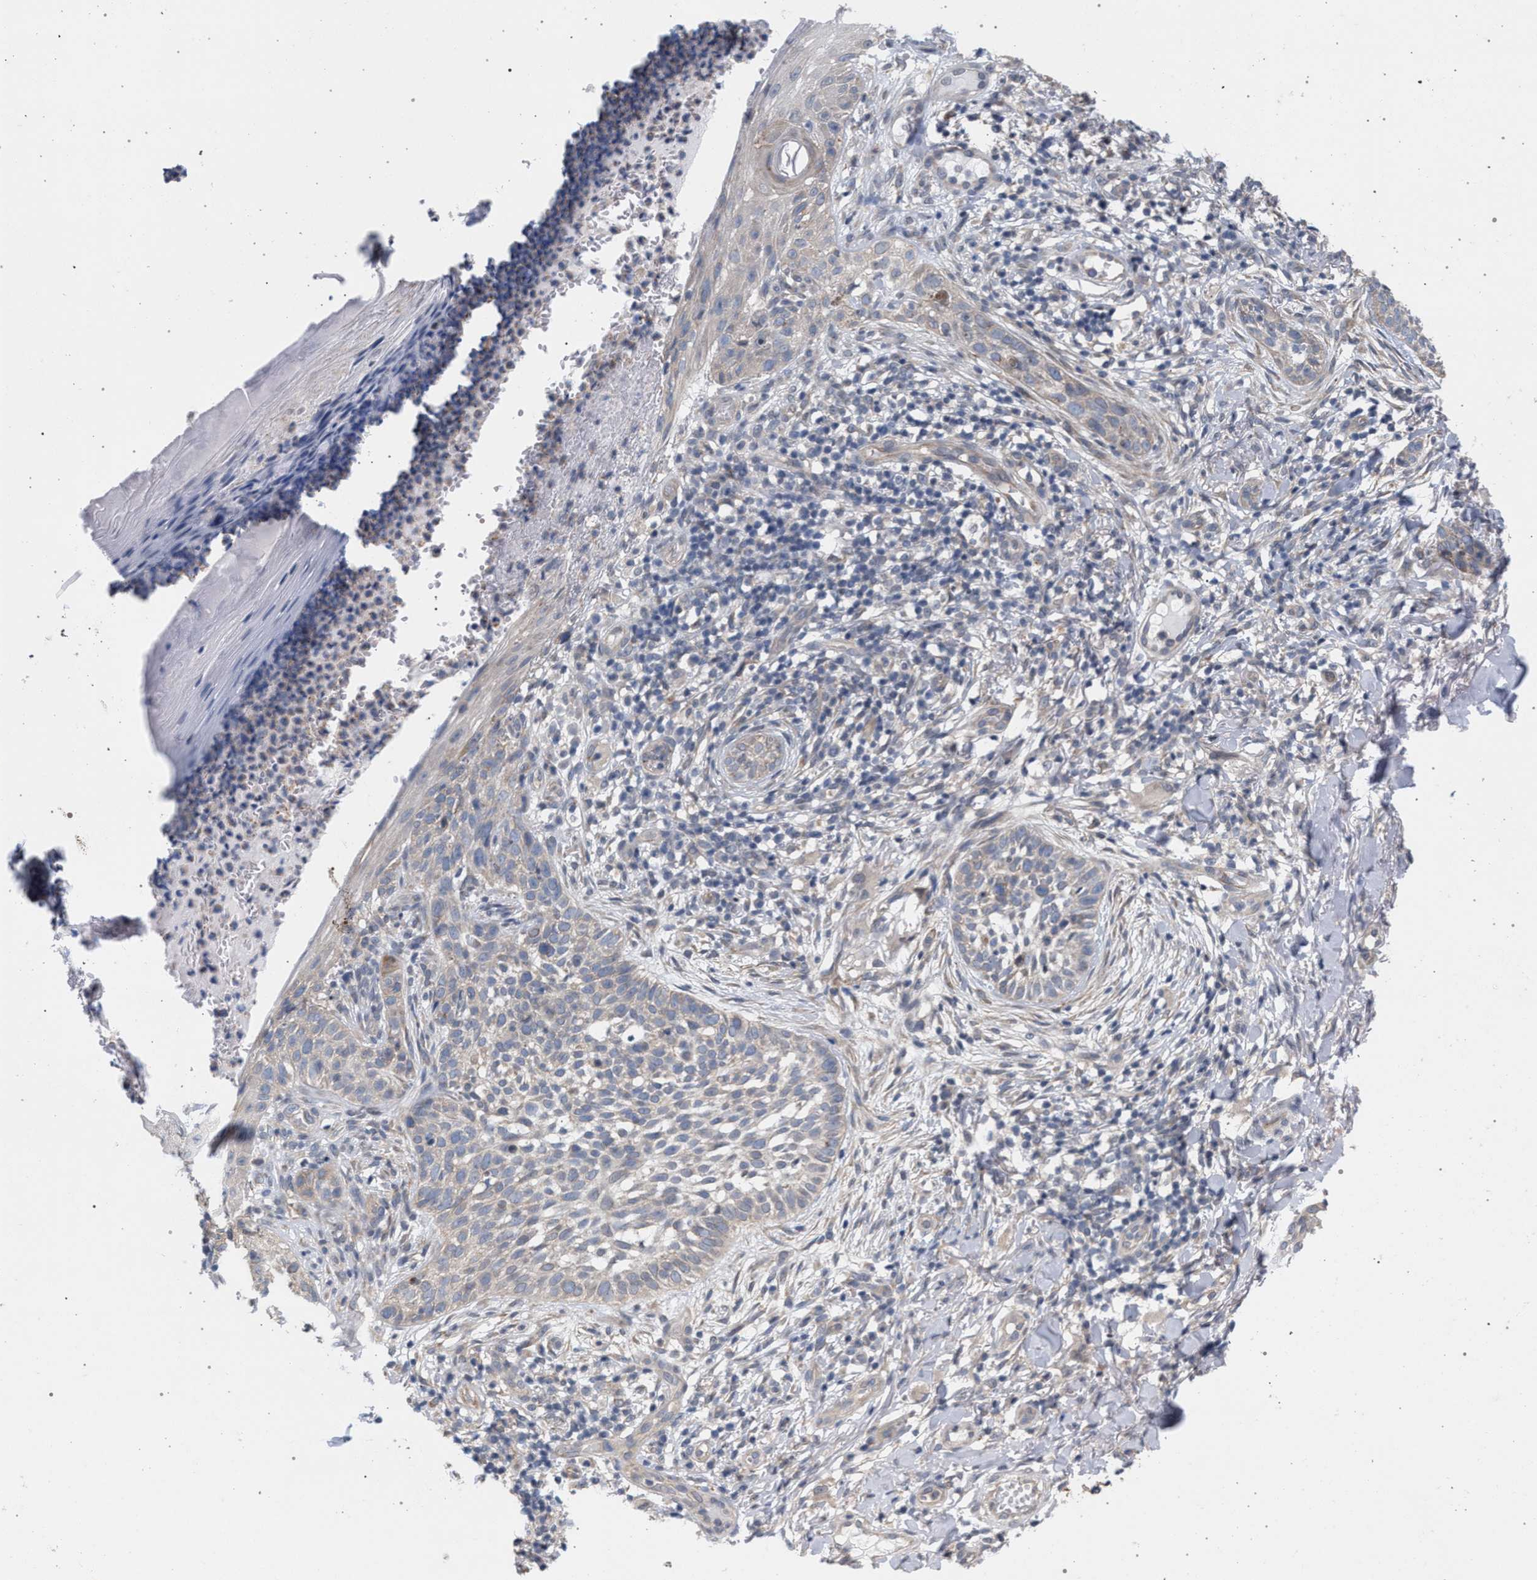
{"staining": {"intensity": "weak", "quantity": "<25%", "location": "cytoplasmic/membranous"}, "tissue": "skin cancer", "cell_type": "Tumor cells", "image_type": "cancer", "snomed": [{"axis": "morphology", "description": "Normal tissue, NOS"}, {"axis": "morphology", "description": "Basal cell carcinoma"}, {"axis": "topography", "description": "Skin"}], "caption": "This is a histopathology image of immunohistochemistry (IHC) staining of basal cell carcinoma (skin), which shows no expression in tumor cells. (DAB (3,3'-diaminobenzidine) immunohistochemistry (IHC) visualized using brightfield microscopy, high magnification).", "gene": "ARPC5L", "patient": {"sex": "male", "age": 67}}